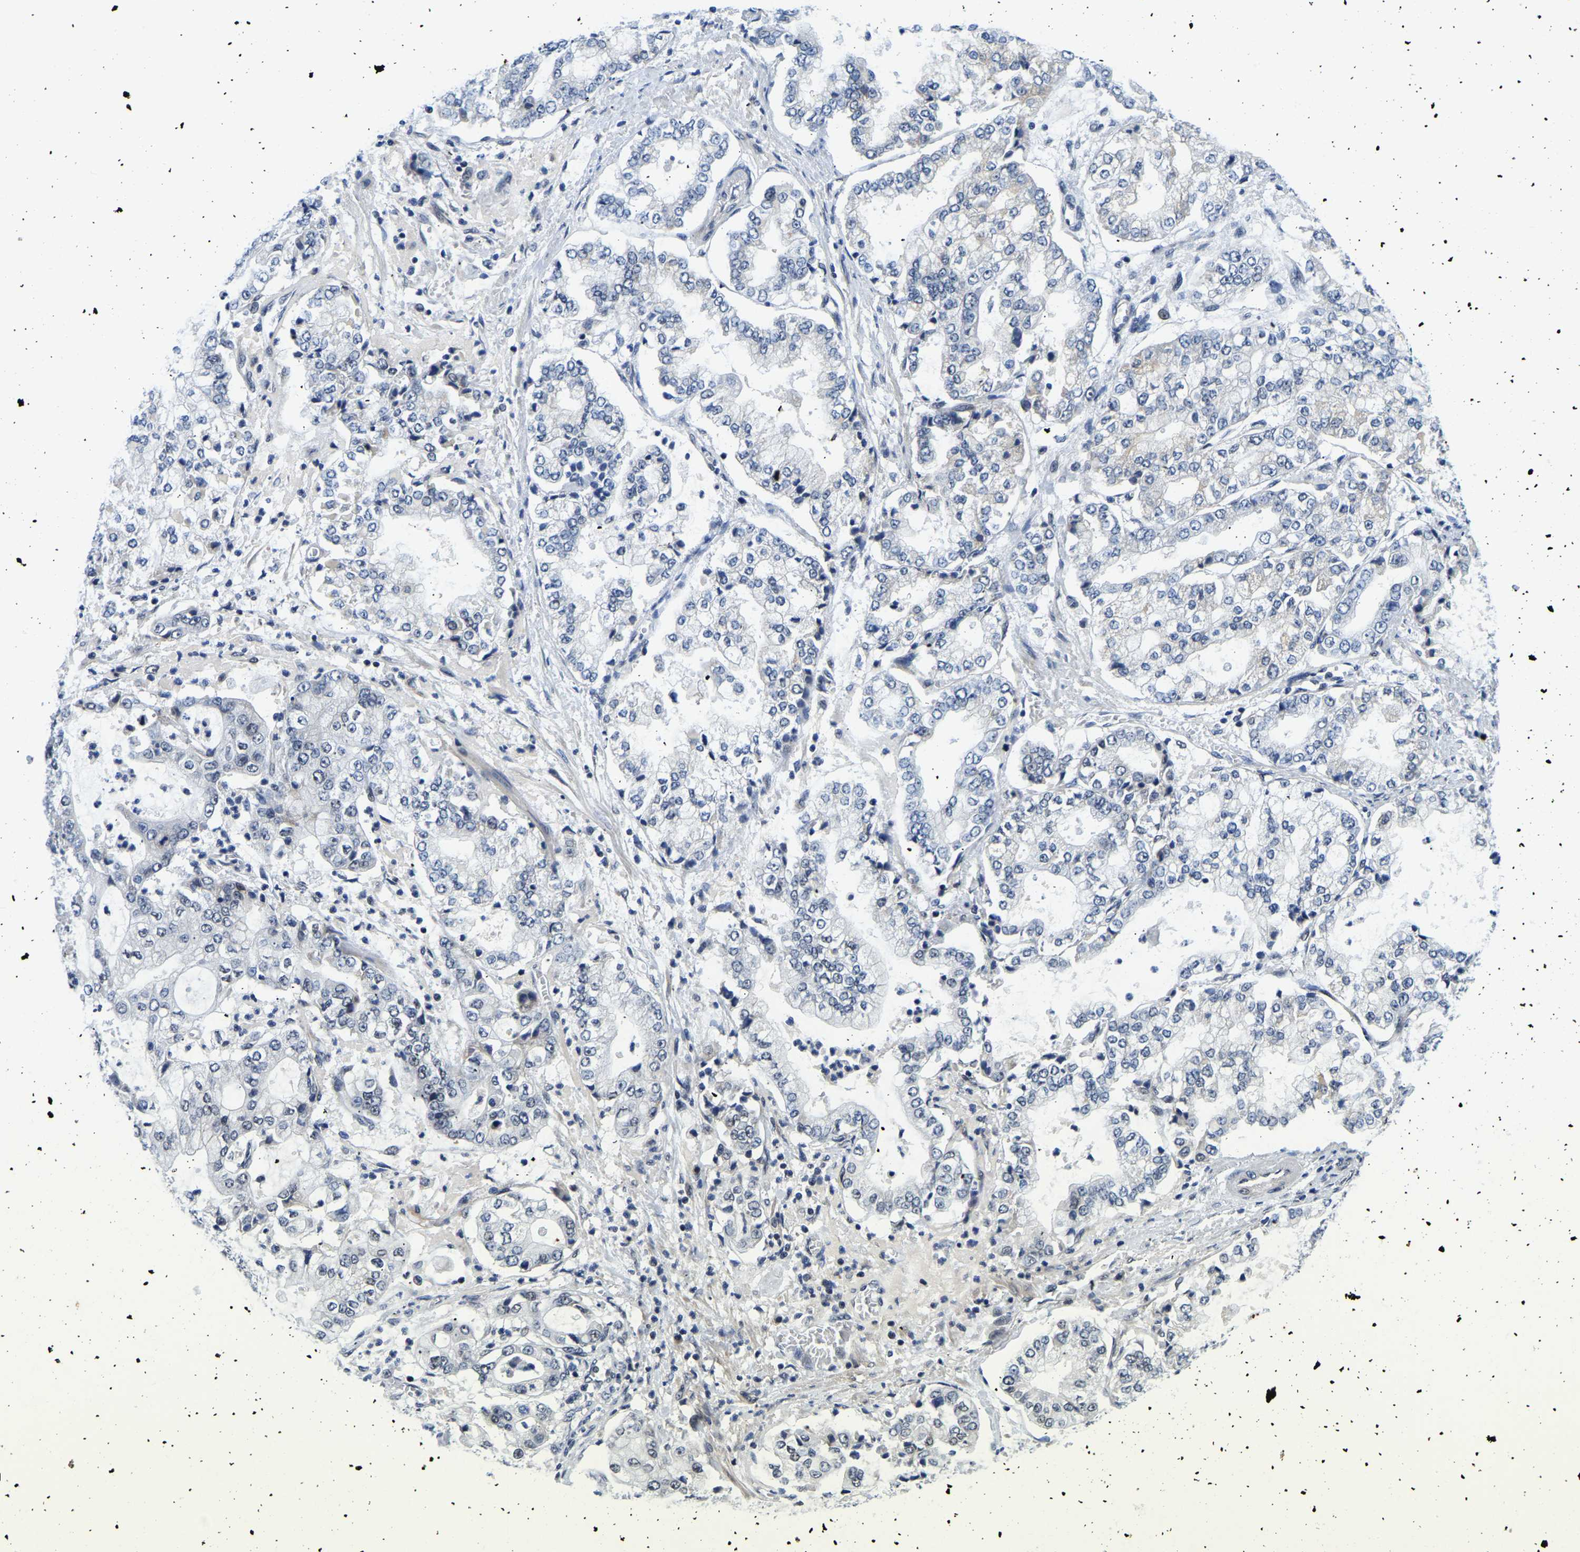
{"staining": {"intensity": "moderate", "quantity": "<25%", "location": "nuclear"}, "tissue": "stomach cancer", "cell_type": "Tumor cells", "image_type": "cancer", "snomed": [{"axis": "morphology", "description": "Adenocarcinoma, NOS"}, {"axis": "topography", "description": "Stomach"}], "caption": "A micrograph showing moderate nuclear positivity in approximately <25% of tumor cells in adenocarcinoma (stomach), as visualized by brown immunohistochemical staining.", "gene": "POLDIP3", "patient": {"sex": "male", "age": 76}}